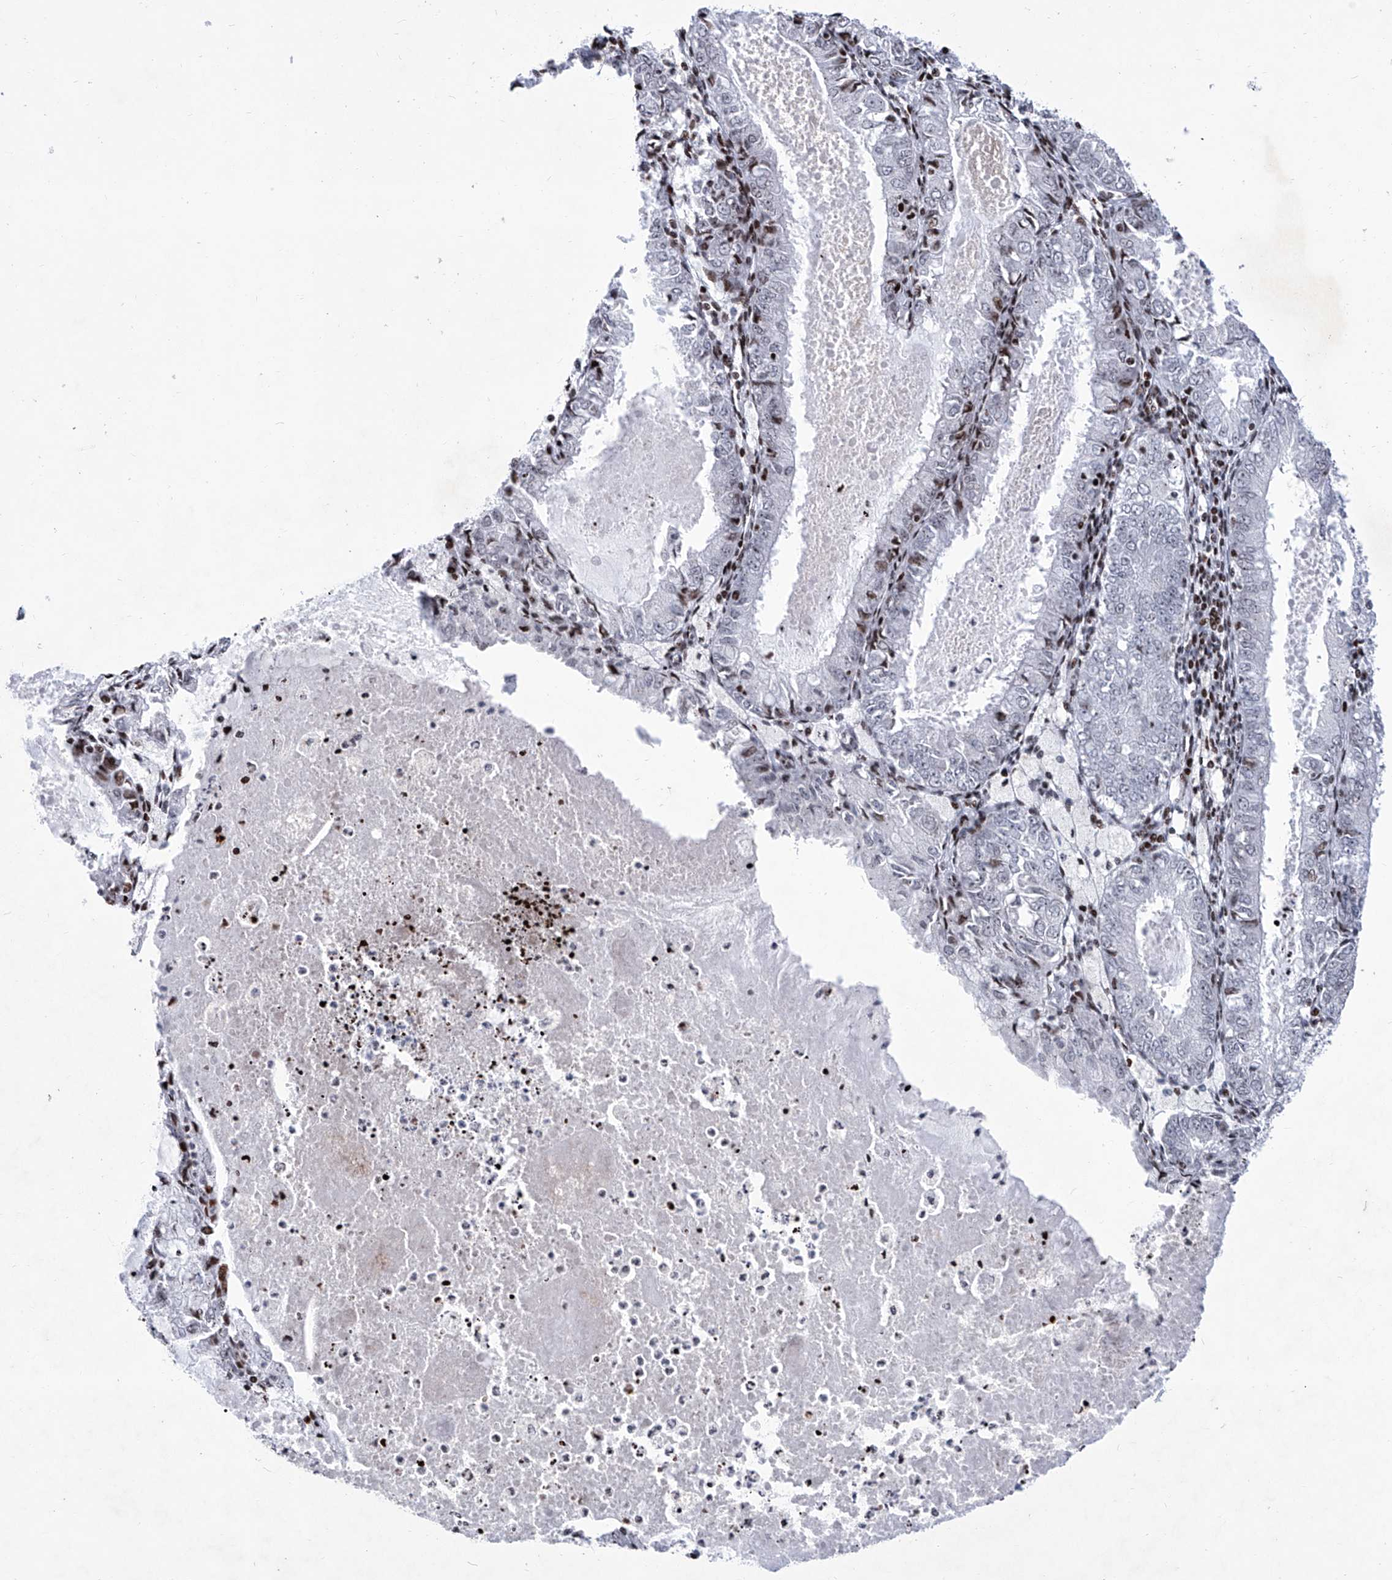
{"staining": {"intensity": "moderate", "quantity": "<25%", "location": "nuclear"}, "tissue": "endometrial cancer", "cell_type": "Tumor cells", "image_type": "cancer", "snomed": [{"axis": "morphology", "description": "Adenocarcinoma, NOS"}, {"axis": "topography", "description": "Endometrium"}], "caption": "Human endometrial adenocarcinoma stained with a protein marker demonstrates moderate staining in tumor cells.", "gene": "HEY2", "patient": {"sex": "female", "age": 57}}